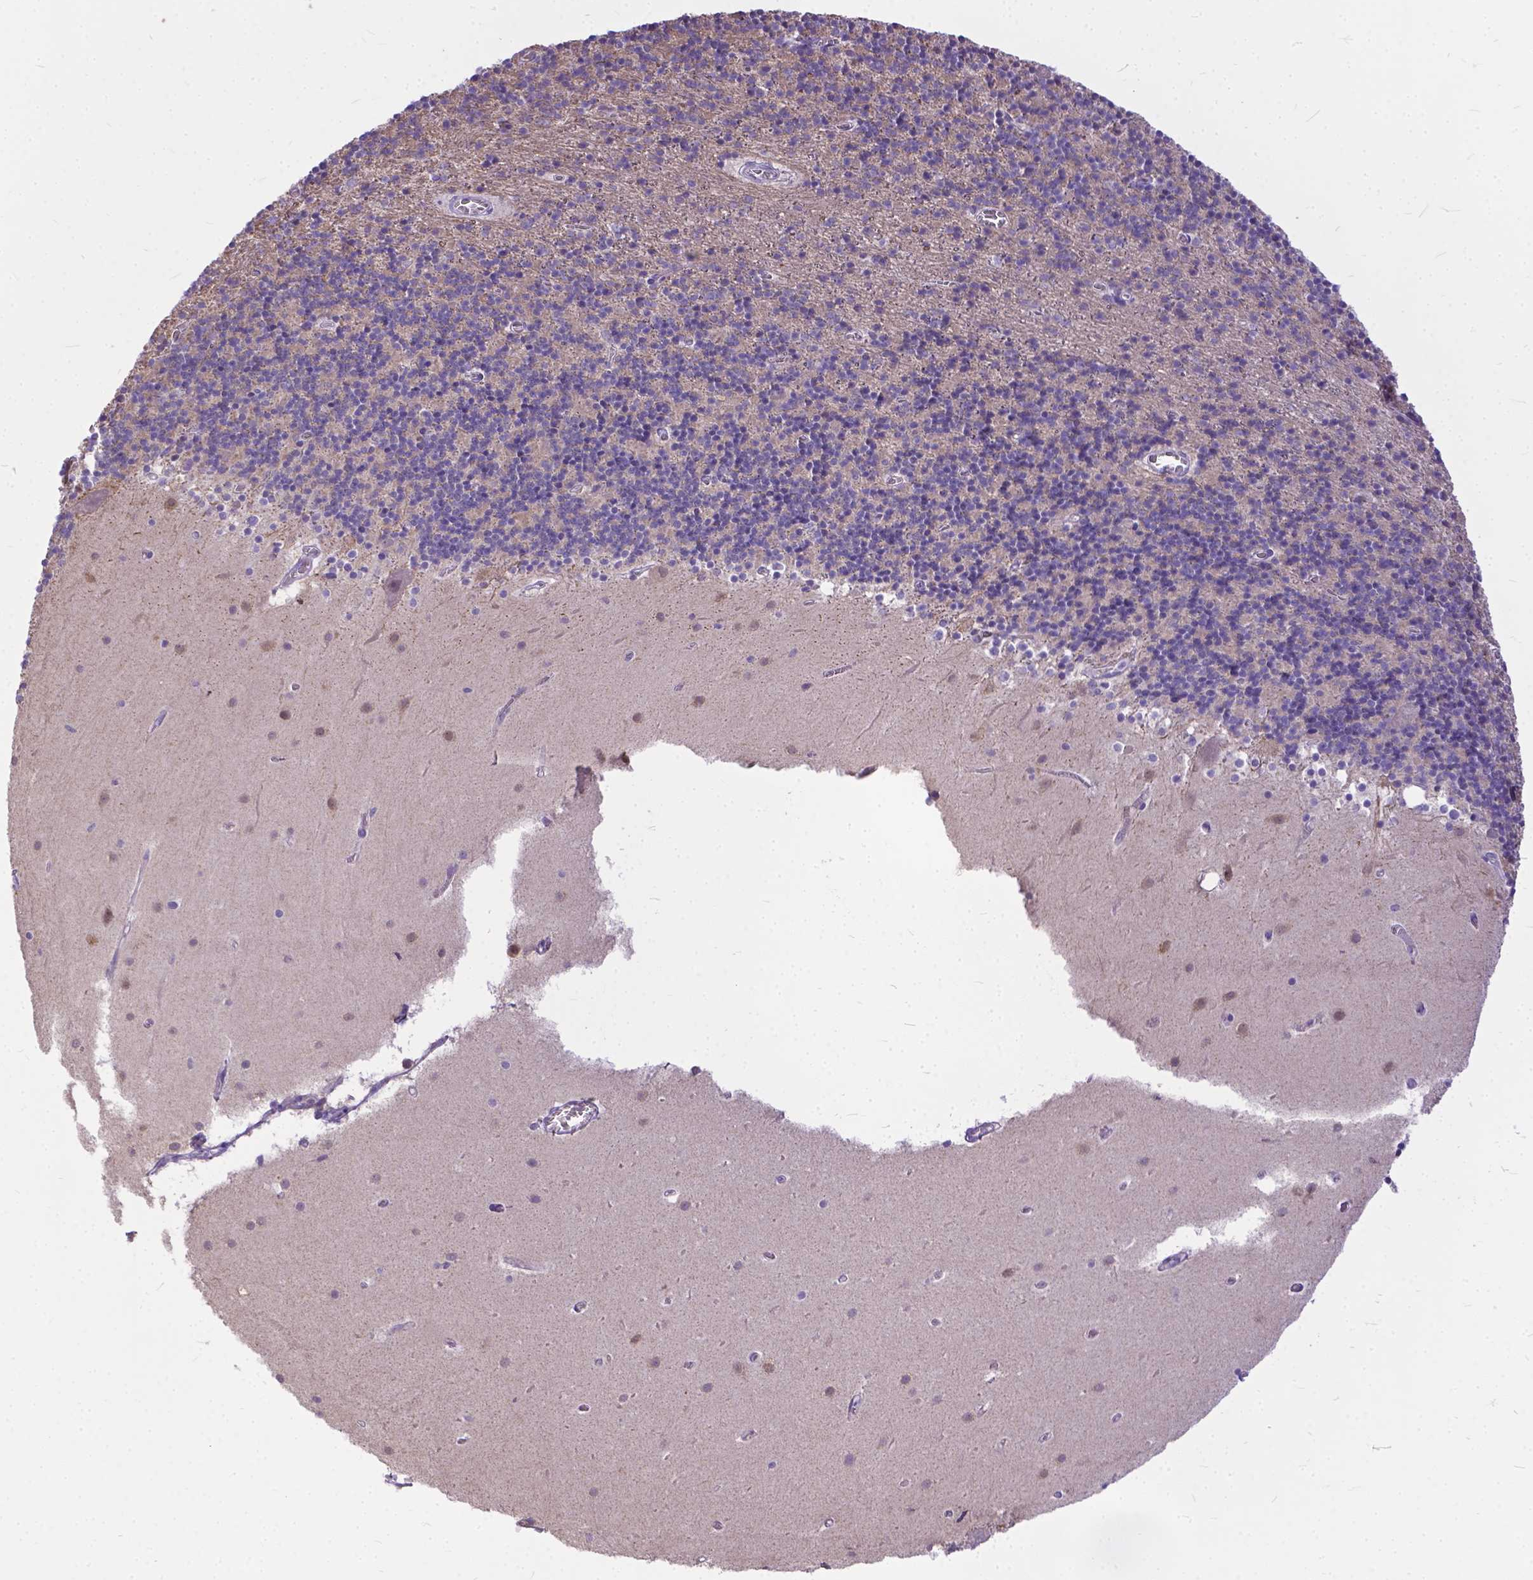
{"staining": {"intensity": "negative", "quantity": "none", "location": "none"}, "tissue": "cerebellum", "cell_type": "Cells in granular layer", "image_type": "normal", "snomed": [{"axis": "morphology", "description": "Normal tissue, NOS"}, {"axis": "topography", "description": "Cerebellum"}], "caption": "This histopathology image is of unremarkable cerebellum stained with immunohistochemistry (IHC) to label a protein in brown with the nuclei are counter-stained blue. There is no expression in cells in granular layer.", "gene": "TTLL6", "patient": {"sex": "male", "age": 70}}